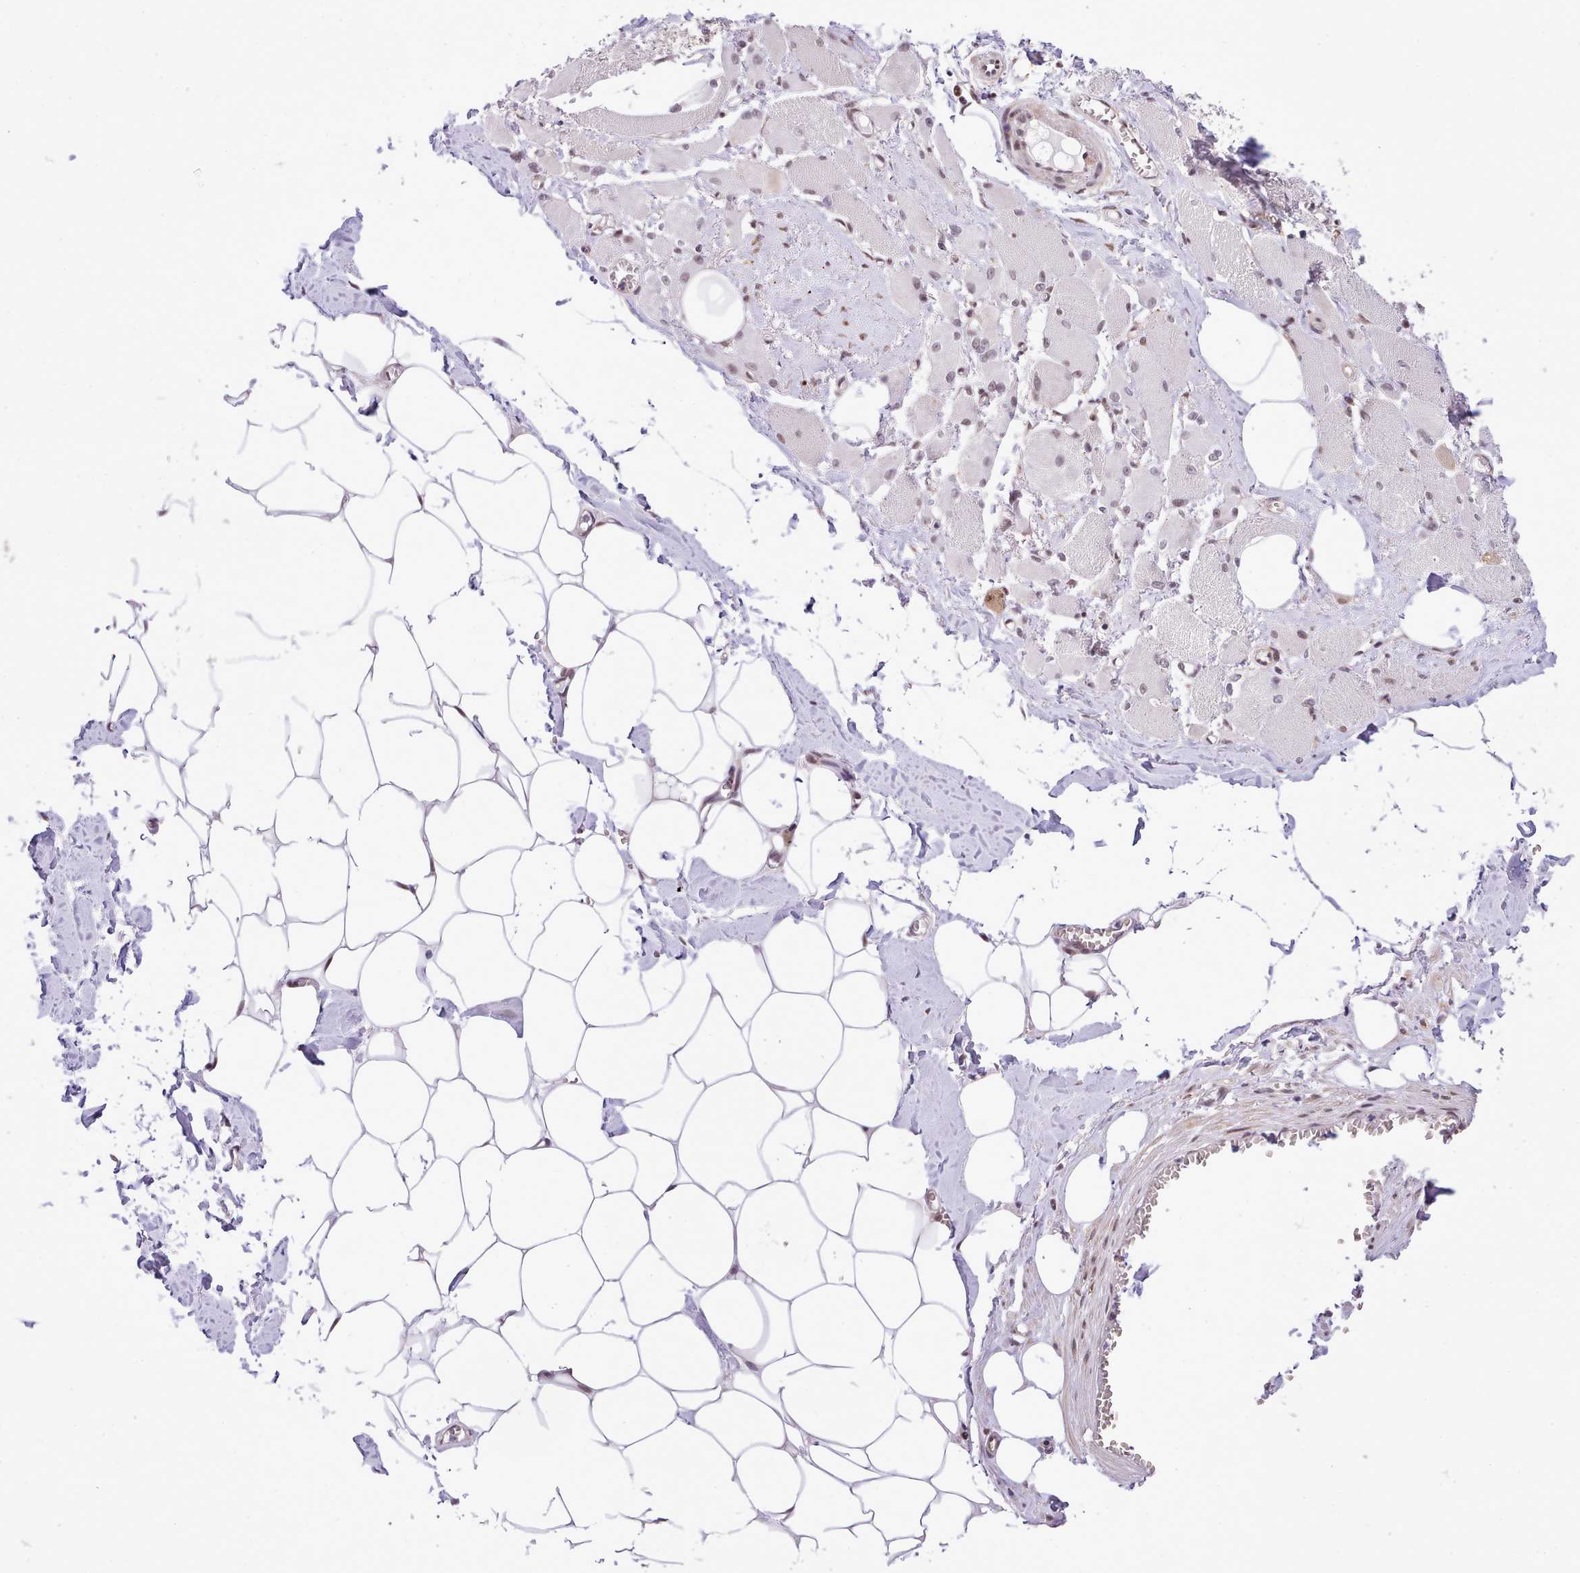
{"staining": {"intensity": "moderate", "quantity": "25%-75%", "location": "nuclear"}, "tissue": "skeletal muscle", "cell_type": "Myocytes", "image_type": "normal", "snomed": [{"axis": "morphology", "description": "Normal tissue, NOS"}, {"axis": "morphology", "description": "Basal cell carcinoma"}, {"axis": "topography", "description": "Skeletal muscle"}], "caption": "Immunohistochemical staining of unremarkable skeletal muscle displays medium levels of moderate nuclear staining in about 25%-75% of myocytes. (brown staining indicates protein expression, while blue staining denotes nuclei).", "gene": "HOXB7", "patient": {"sex": "female", "age": 64}}